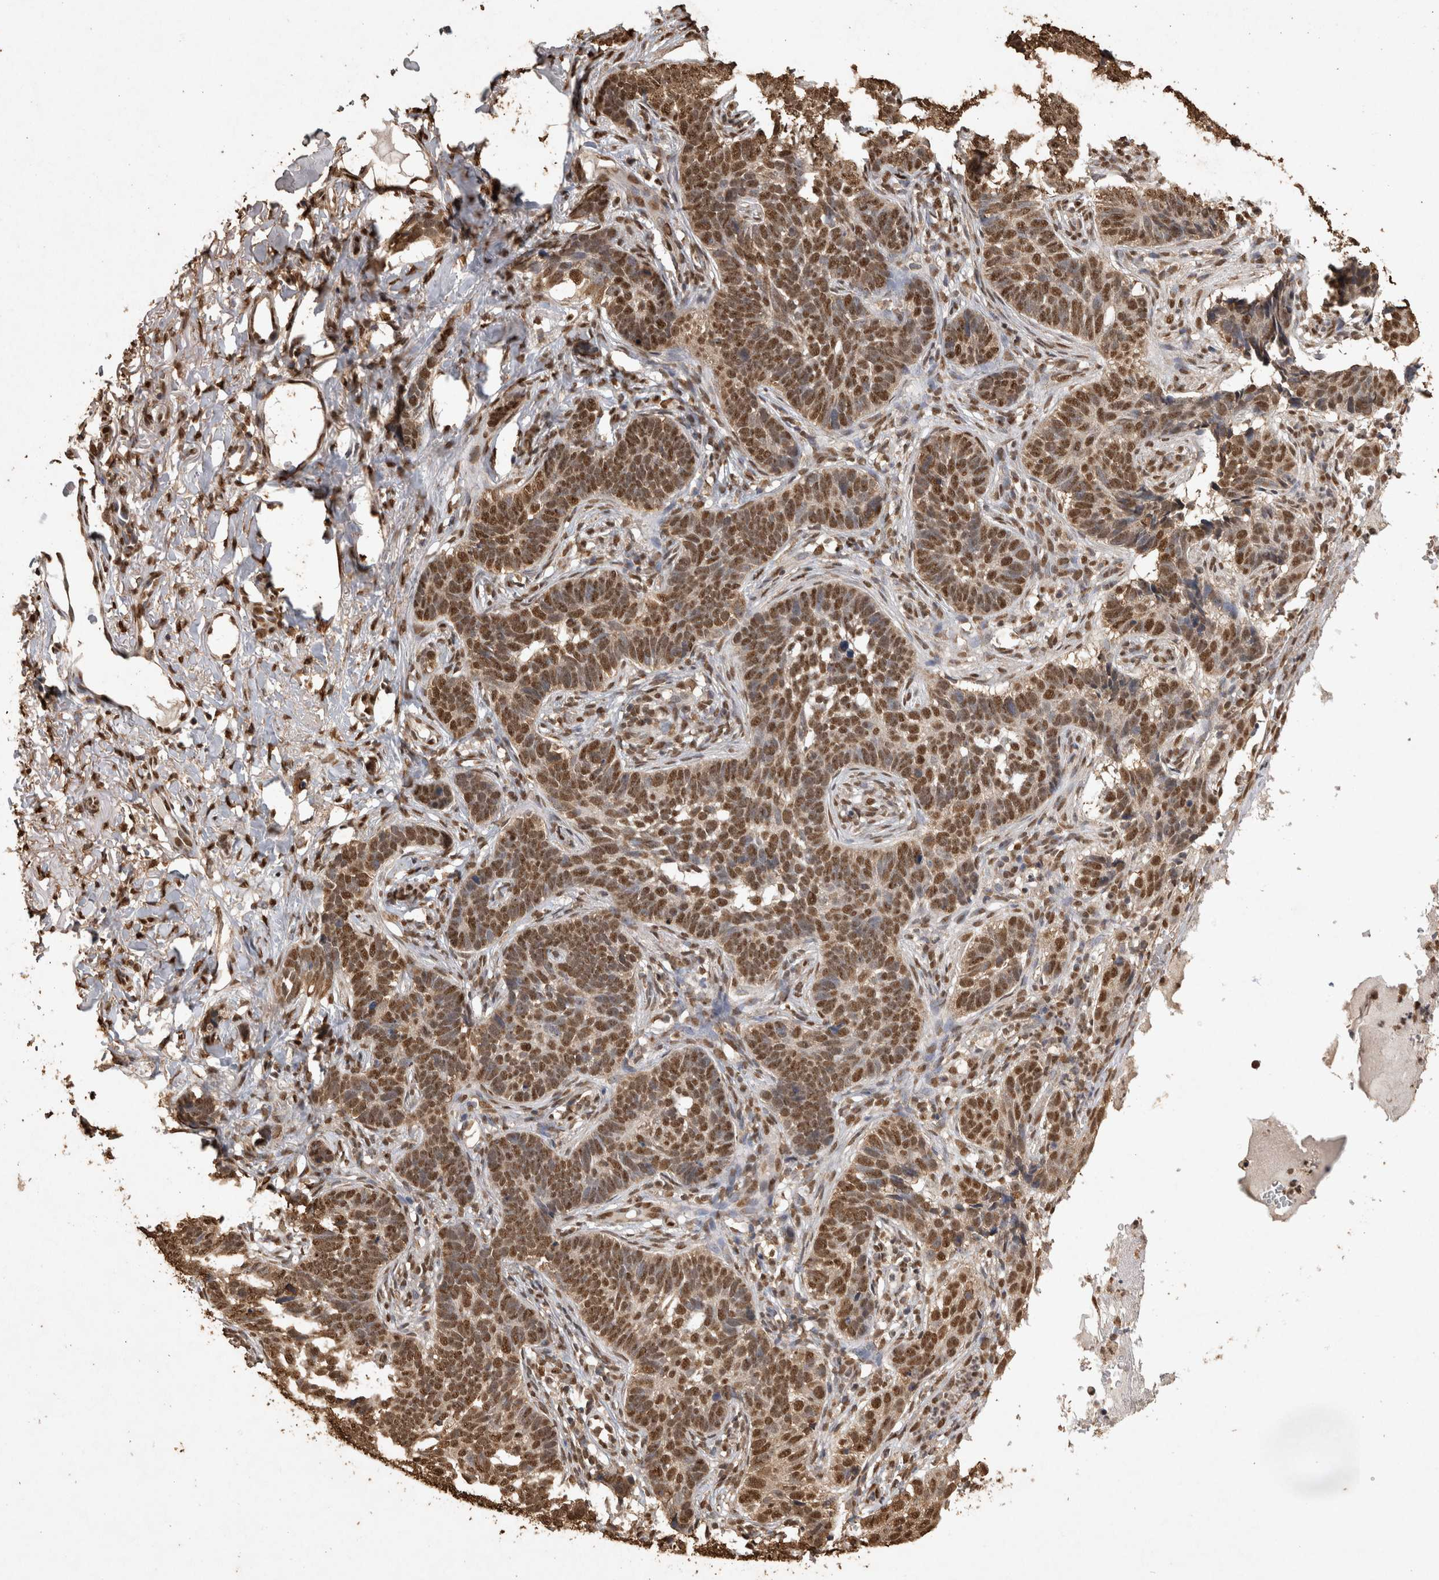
{"staining": {"intensity": "moderate", "quantity": ">75%", "location": "nuclear"}, "tissue": "skin cancer", "cell_type": "Tumor cells", "image_type": "cancer", "snomed": [{"axis": "morphology", "description": "Normal tissue, NOS"}, {"axis": "morphology", "description": "Basal cell carcinoma"}, {"axis": "topography", "description": "Skin"}], "caption": "Immunohistochemical staining of human skin cancer (basal cell carcinoma) demonstrates medium levels of moderate nuclear protein staining in about >75% of tumor cells. The staining is performed using DAB brown chromogen to label protein expression. The nuclei are counter-stained blue using hematoxylin.", "gene": "OAS2", "patient": {"sex": "male", "age": 77}}